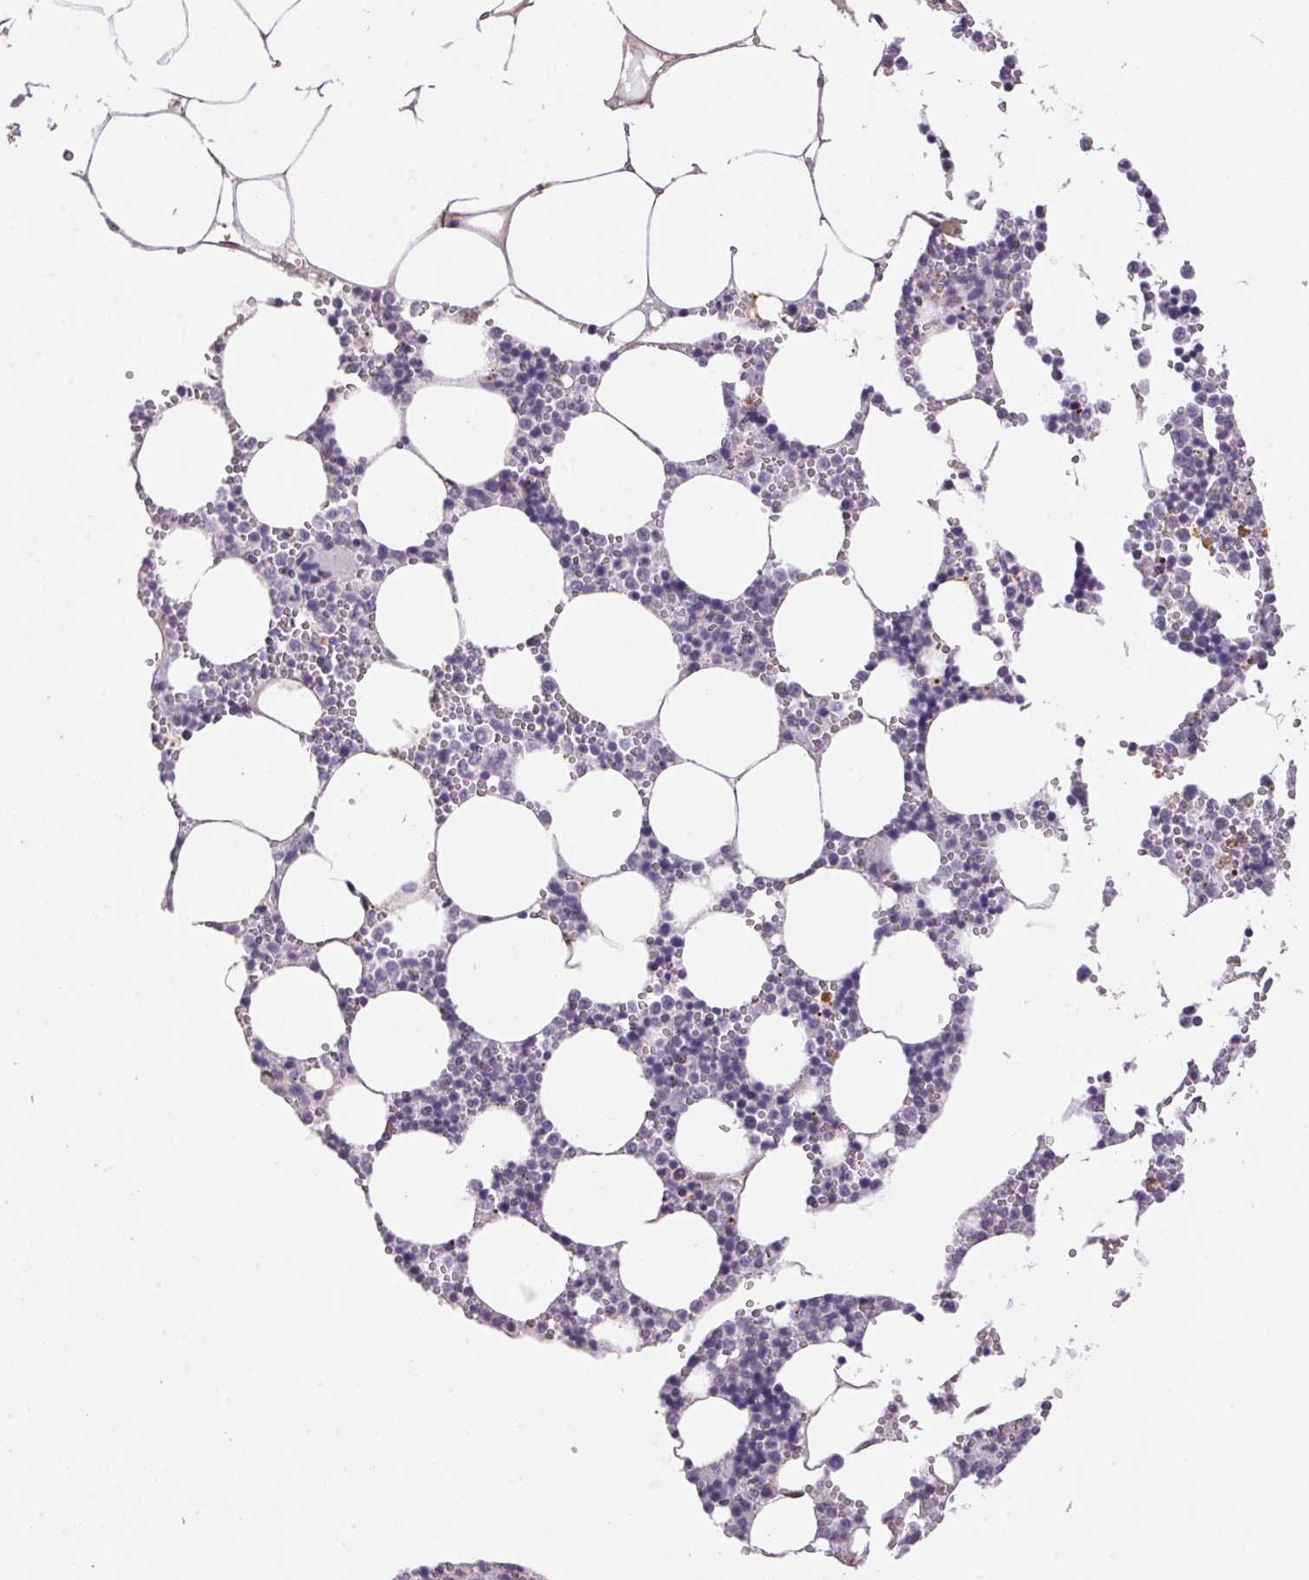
{"staining": {"intensity": "negative", "quantity": "none", "location": "none"}, "tissue": "bone marrow", "cell_type": "Hematopoietic cells", "image_type": "normal", "snomed": [{"axis": "morphology", "description": "Normal tissue, NOS"}, {"axis": "topography", "description": "Bone marrow"}], "caption": "Immunohistochemistry (IHC) photomicrograph of unremarkable bone marrow stained for a protein (brown), which exhibits no expression in hematopoietic cells.", "gene": "GYG2", "patient": {"sex": "male", "age": 54}}